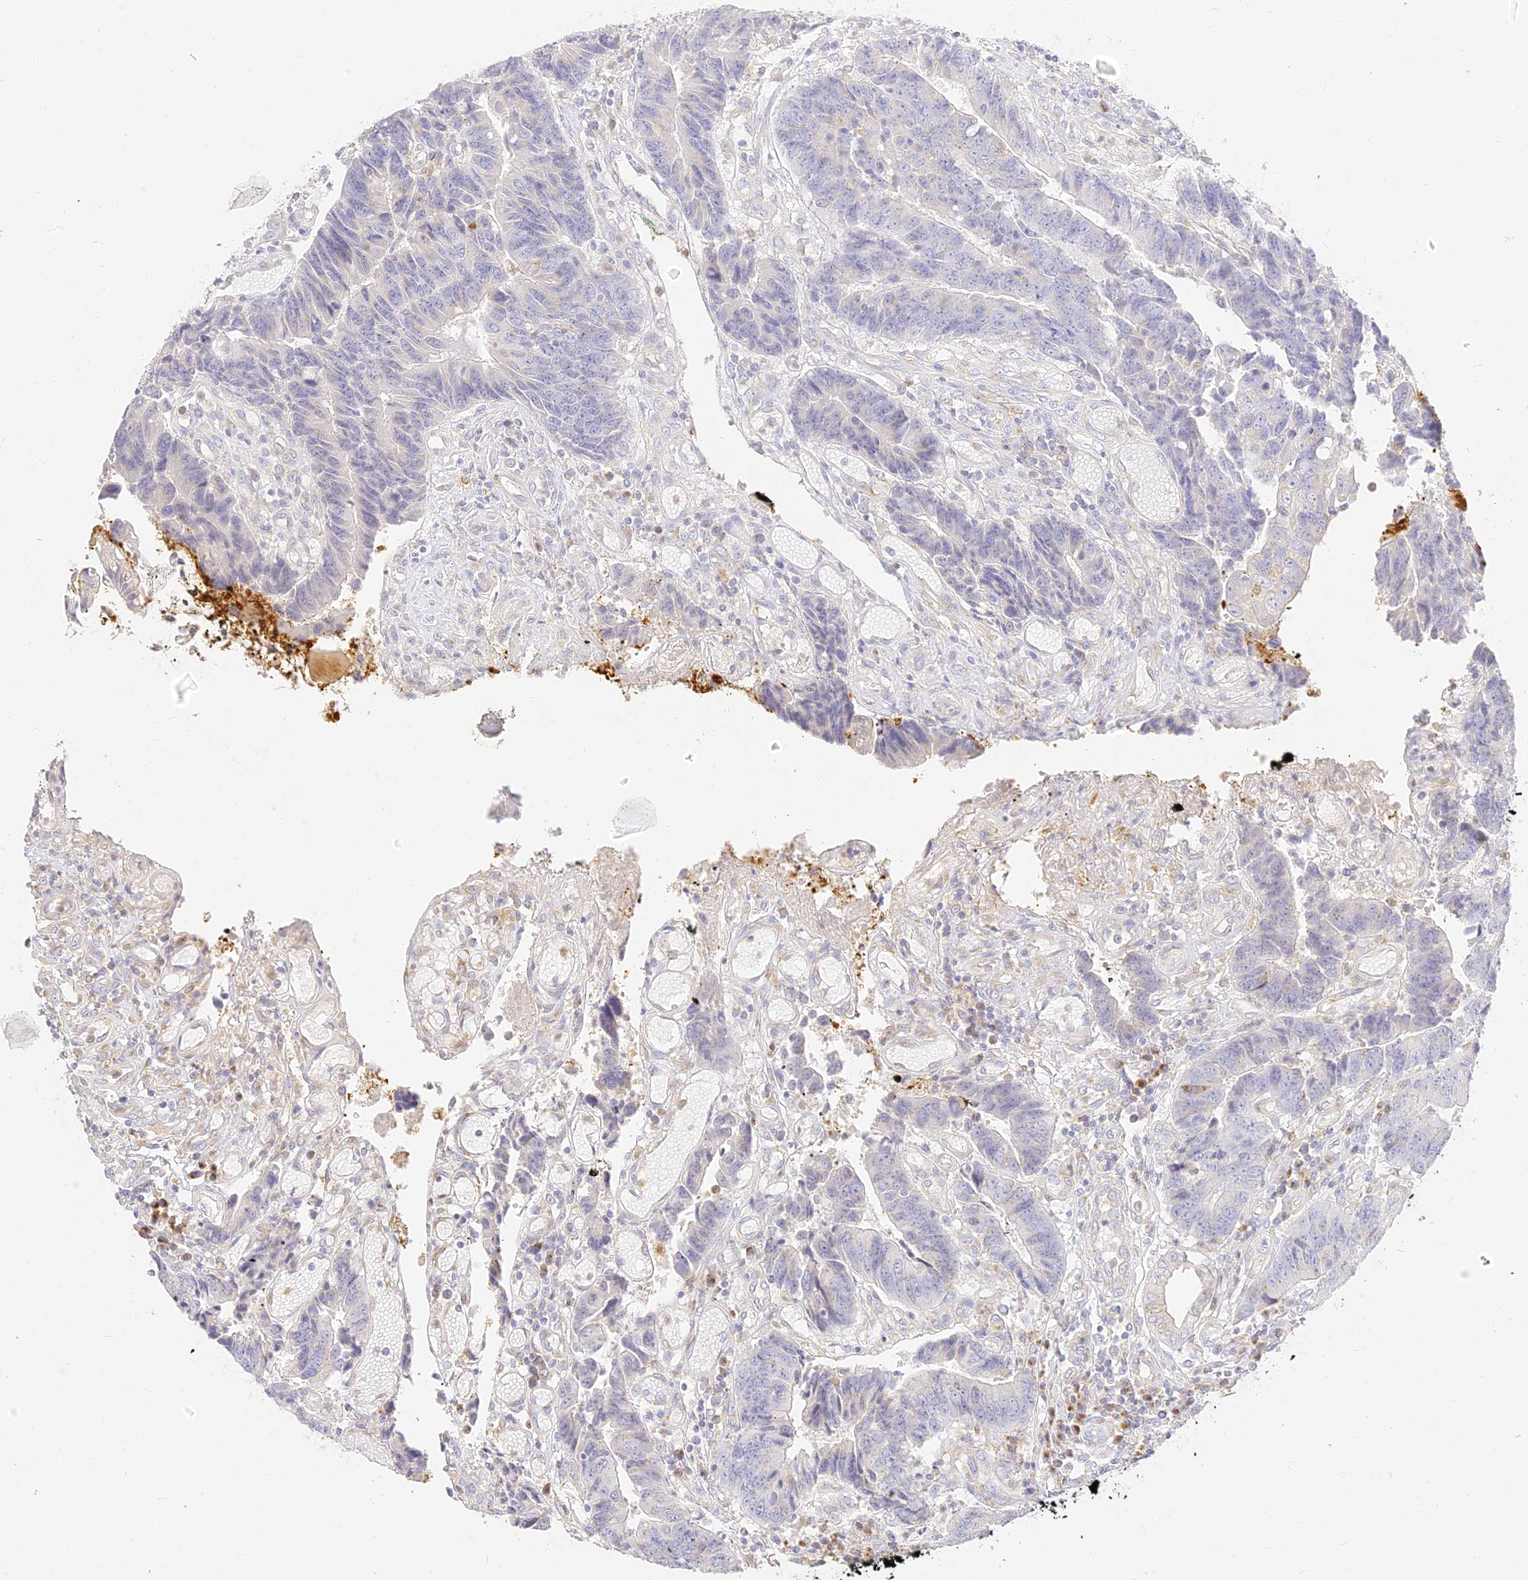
{"staining": {"intensity": "negative", "quantity": "none", "location": "none"}, "tissue": "colorectal cancer", "cell_type": "Tumor cells", "image_type": "cancer", "snomed": [{"axis": "morphology", "description": "Adenocarcinoma, NOS"}, {"axis": "topography", "description": "Rectum"}], "caption": "A histopathology image of colorectal cancer (adenocarcinoma) stained for a protein exhibits no brown staining in tumor cells. Nuclei are stained in blue.", "gene": "SEC13", "patient": {"sex": "male", "age": 84}}